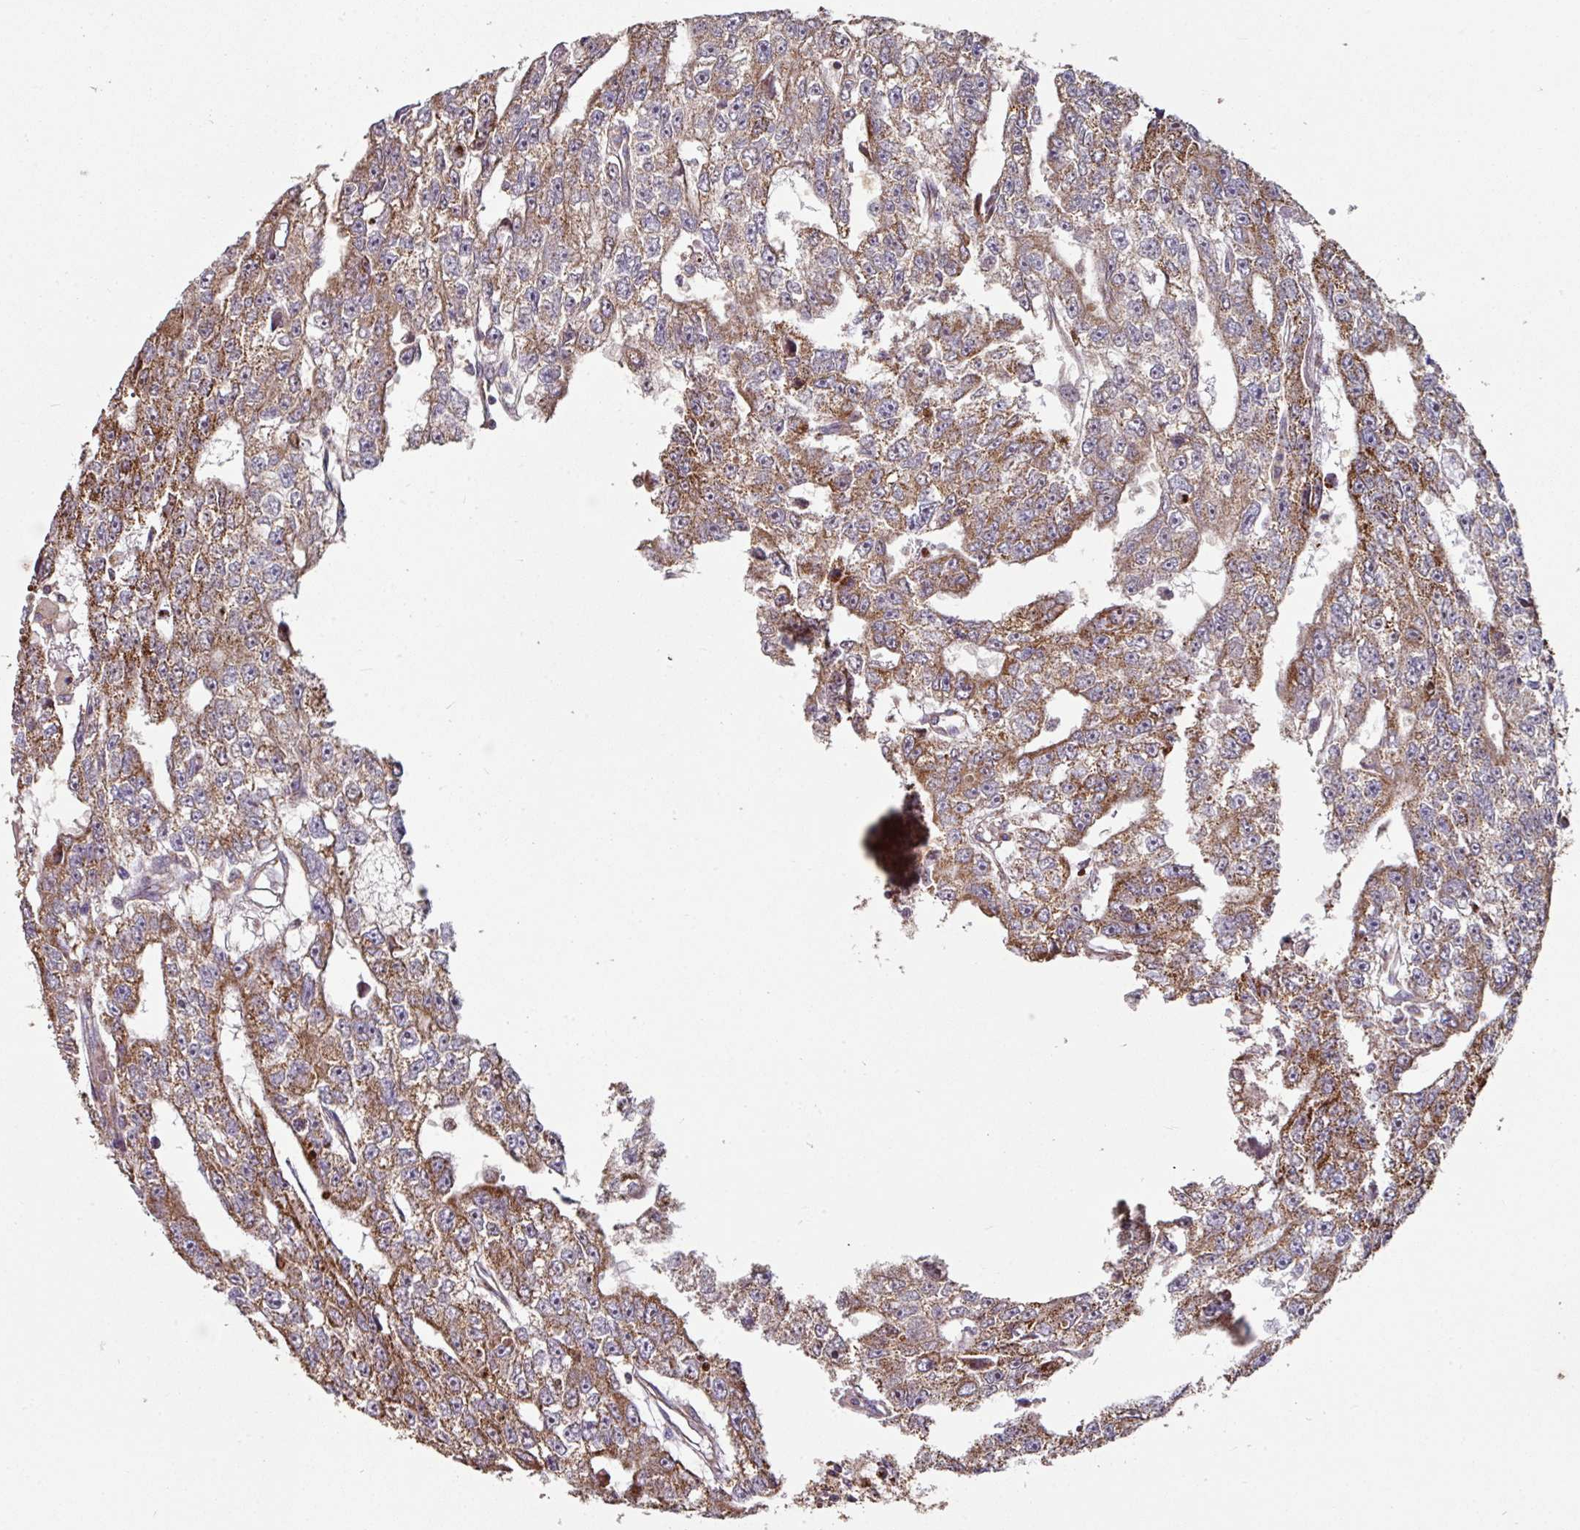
{"staining": {"intensity": "strong", "quantity": ">75%", "location": "cytoplasmic/membranous"}, "tissue": "testis cancer", "cell_type": "Tumor cells", "image_type": "cancer", "snomed": [{"axis": "morphology", "description": "Carcinoma, Embryonal, NOS"}, {"axis": "topography", "description": "Testis"}], "caption": "Tumor cells display high levels of strong cytoplasmic/membranous positivity in about >75% of cells in human testis cancer. Immunohistochemistry stains the protein in brown and the nuclei are stained blue.", "gene": "OR2D3", "patient": {"sex": "male", "age": 20}}